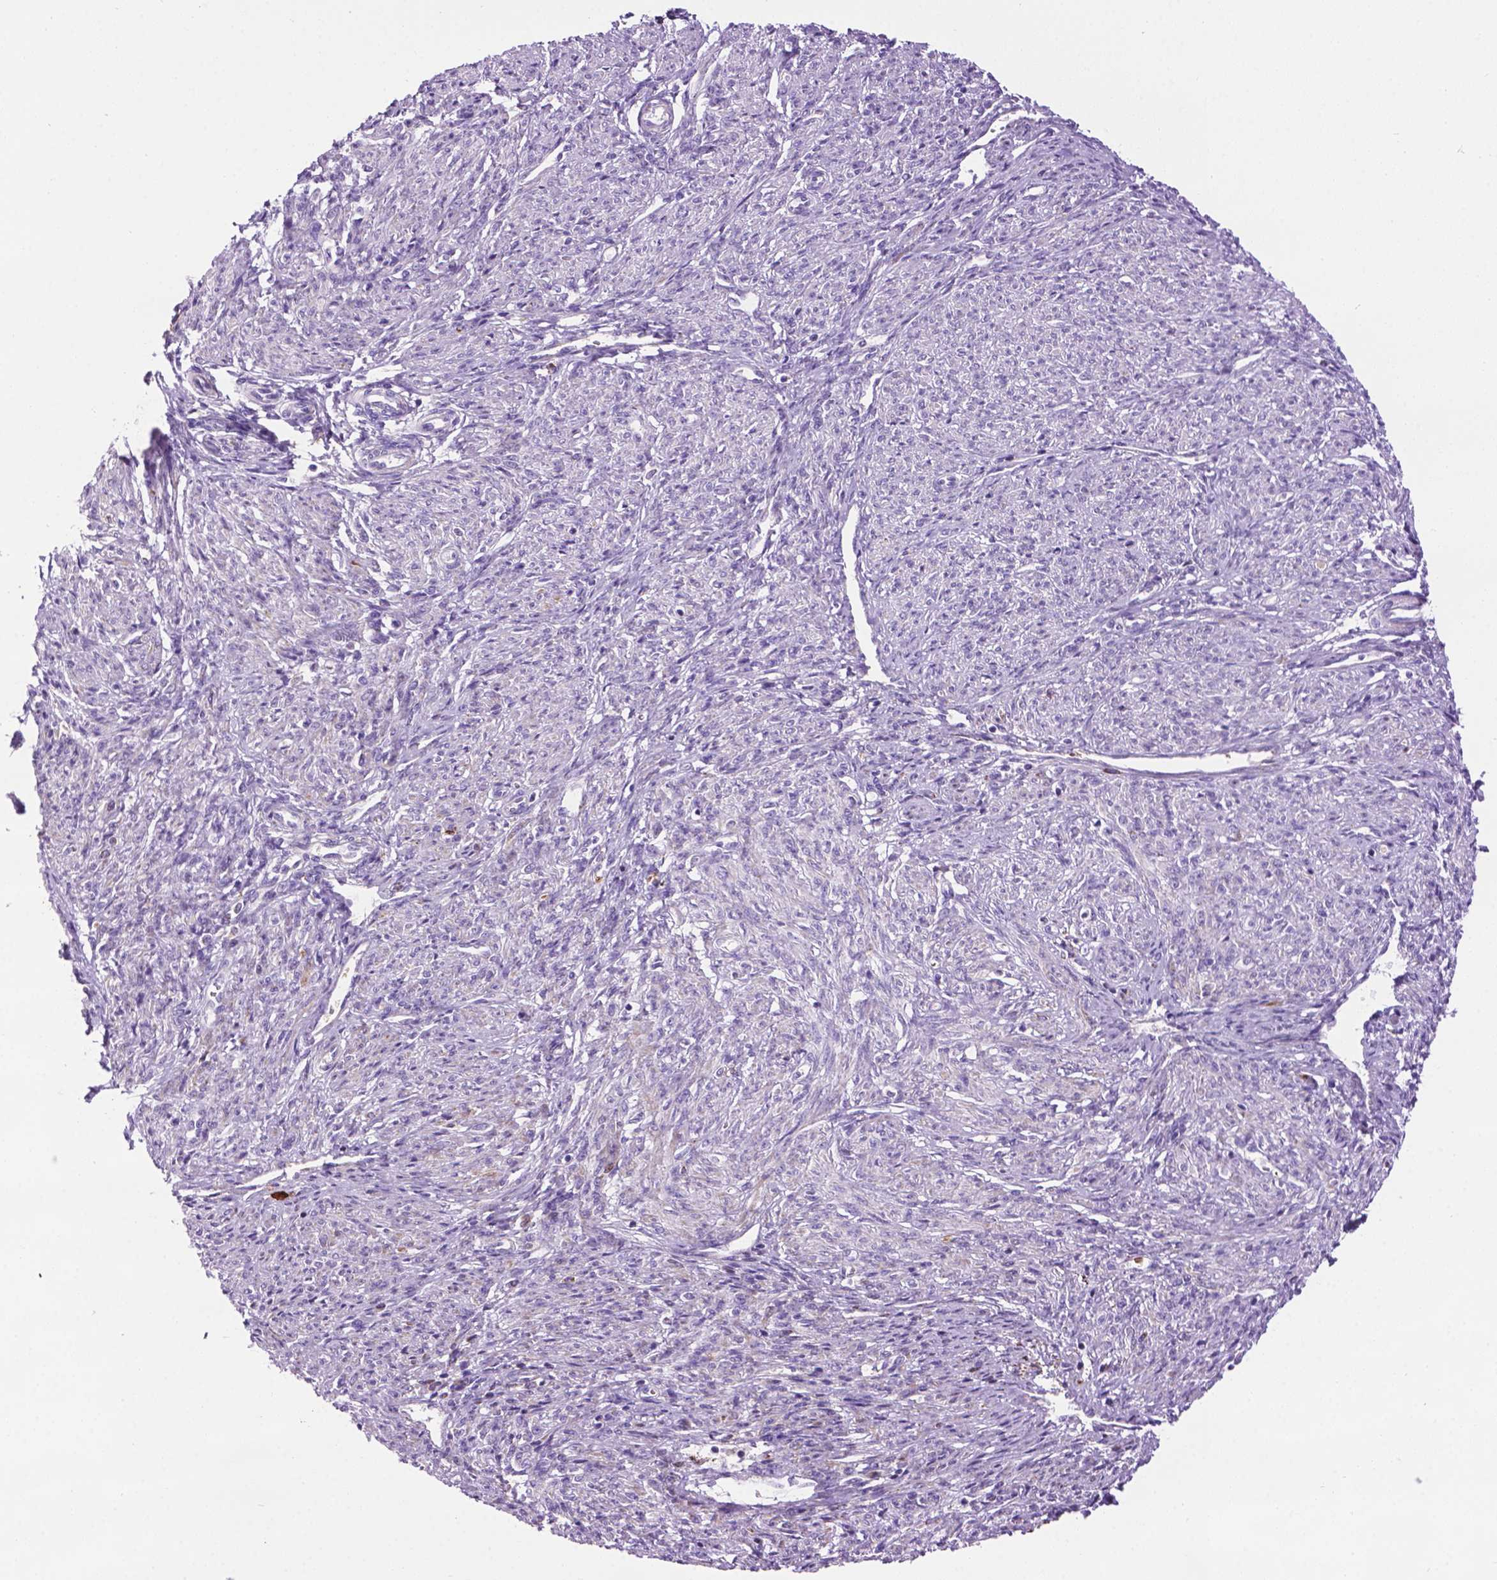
{"staining": {"intensity": "negative", "quantity": "none", "location": "none"}, "tissue": "endometrial cancer", "cell_type": "Tumor cells", "image_type": "cancer", "snomed": [{"axis": "morphology", "description": "Adenocarcinoma, NOS"}, {"axis": "topography", "description": "Endometrium"}], "caption": "A micrograph of adenocarcinoma (endometrial) stained for a protein reveals no brown staining in tumor cells.", "gene": "TMEM132E", "patient": {"sex": "female", "age": 86}}